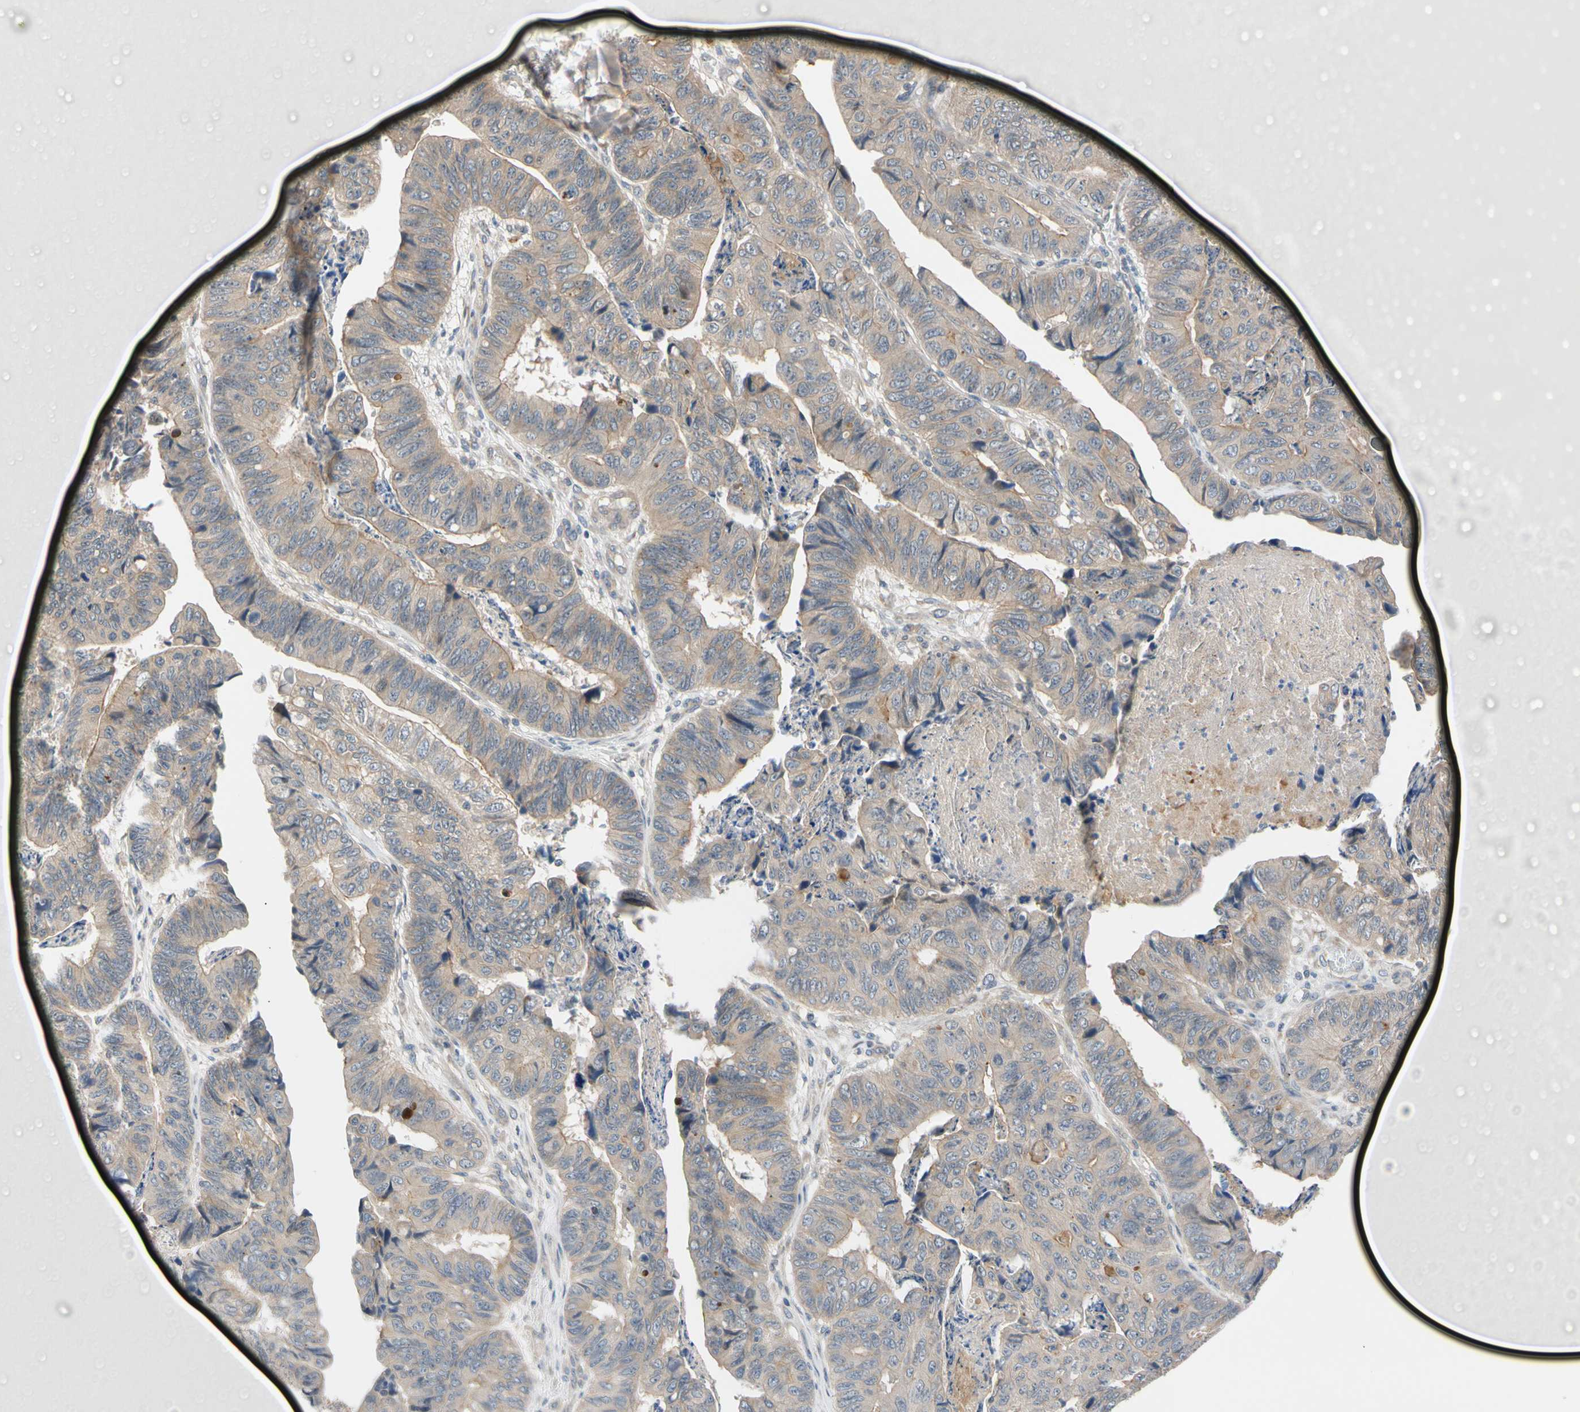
{"staining": {"intensity": "weak", "quantity": "<25%", "location": "cytoplasmic/membranous"}, "tissue": "stomach cancer", "cell_type": "Tumor cells", "image_type": "cancer", "snomed": [{"axis": "morphology", "description": "Adenocarcinoma, NOS"}, {"axis": "topography", "description": "Stomach, lower"}], "caption": "A high-resolution histopathology image shows IHC staining of adenocarcinoma (stomach), which shows no significant positivity in tumor cells.", "gene": "CNST", "patient": {"sex": "male", "age": 77}}